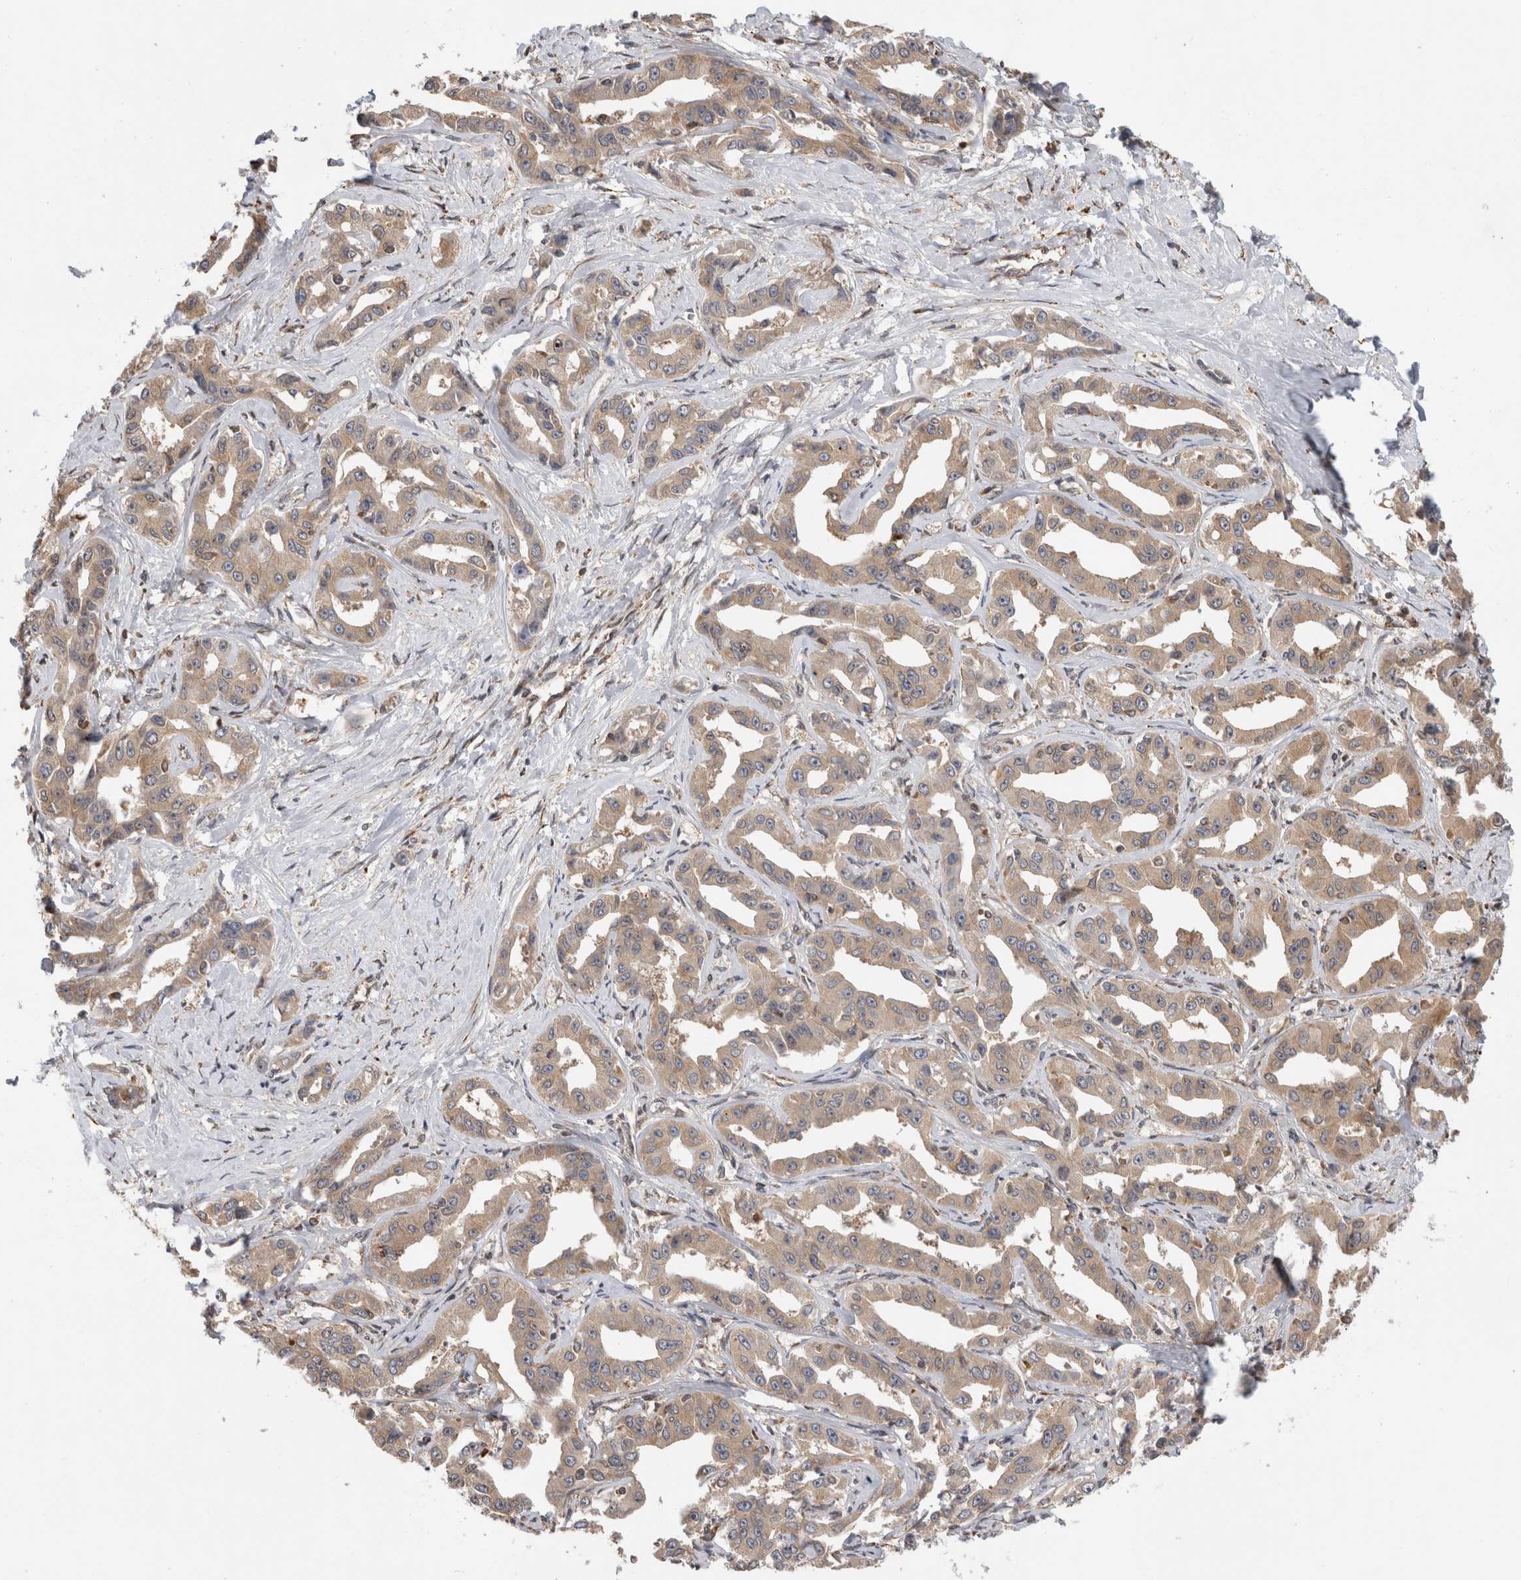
{"staining": {"intensity": "weak", "quantity": ">75%", "location": "cytoplasmic/membranous"}, "tissue": "liver cancer", "cell_type": "Tumor cells", "image_type": "cancer", "snomed": [{"axis": "morphology", "description": "Cholangiocarcinoma"}, {"axis": "topography", "description": "Liver"}], "caption": "The histopathology image shows a brown stain indicating the presence of a protein in the cytoplasmic/membranous of tumor cells in liver cholangiocarcinoma.", "gene": "PARP6", "patient": {"sex": "male", "age": 59}}